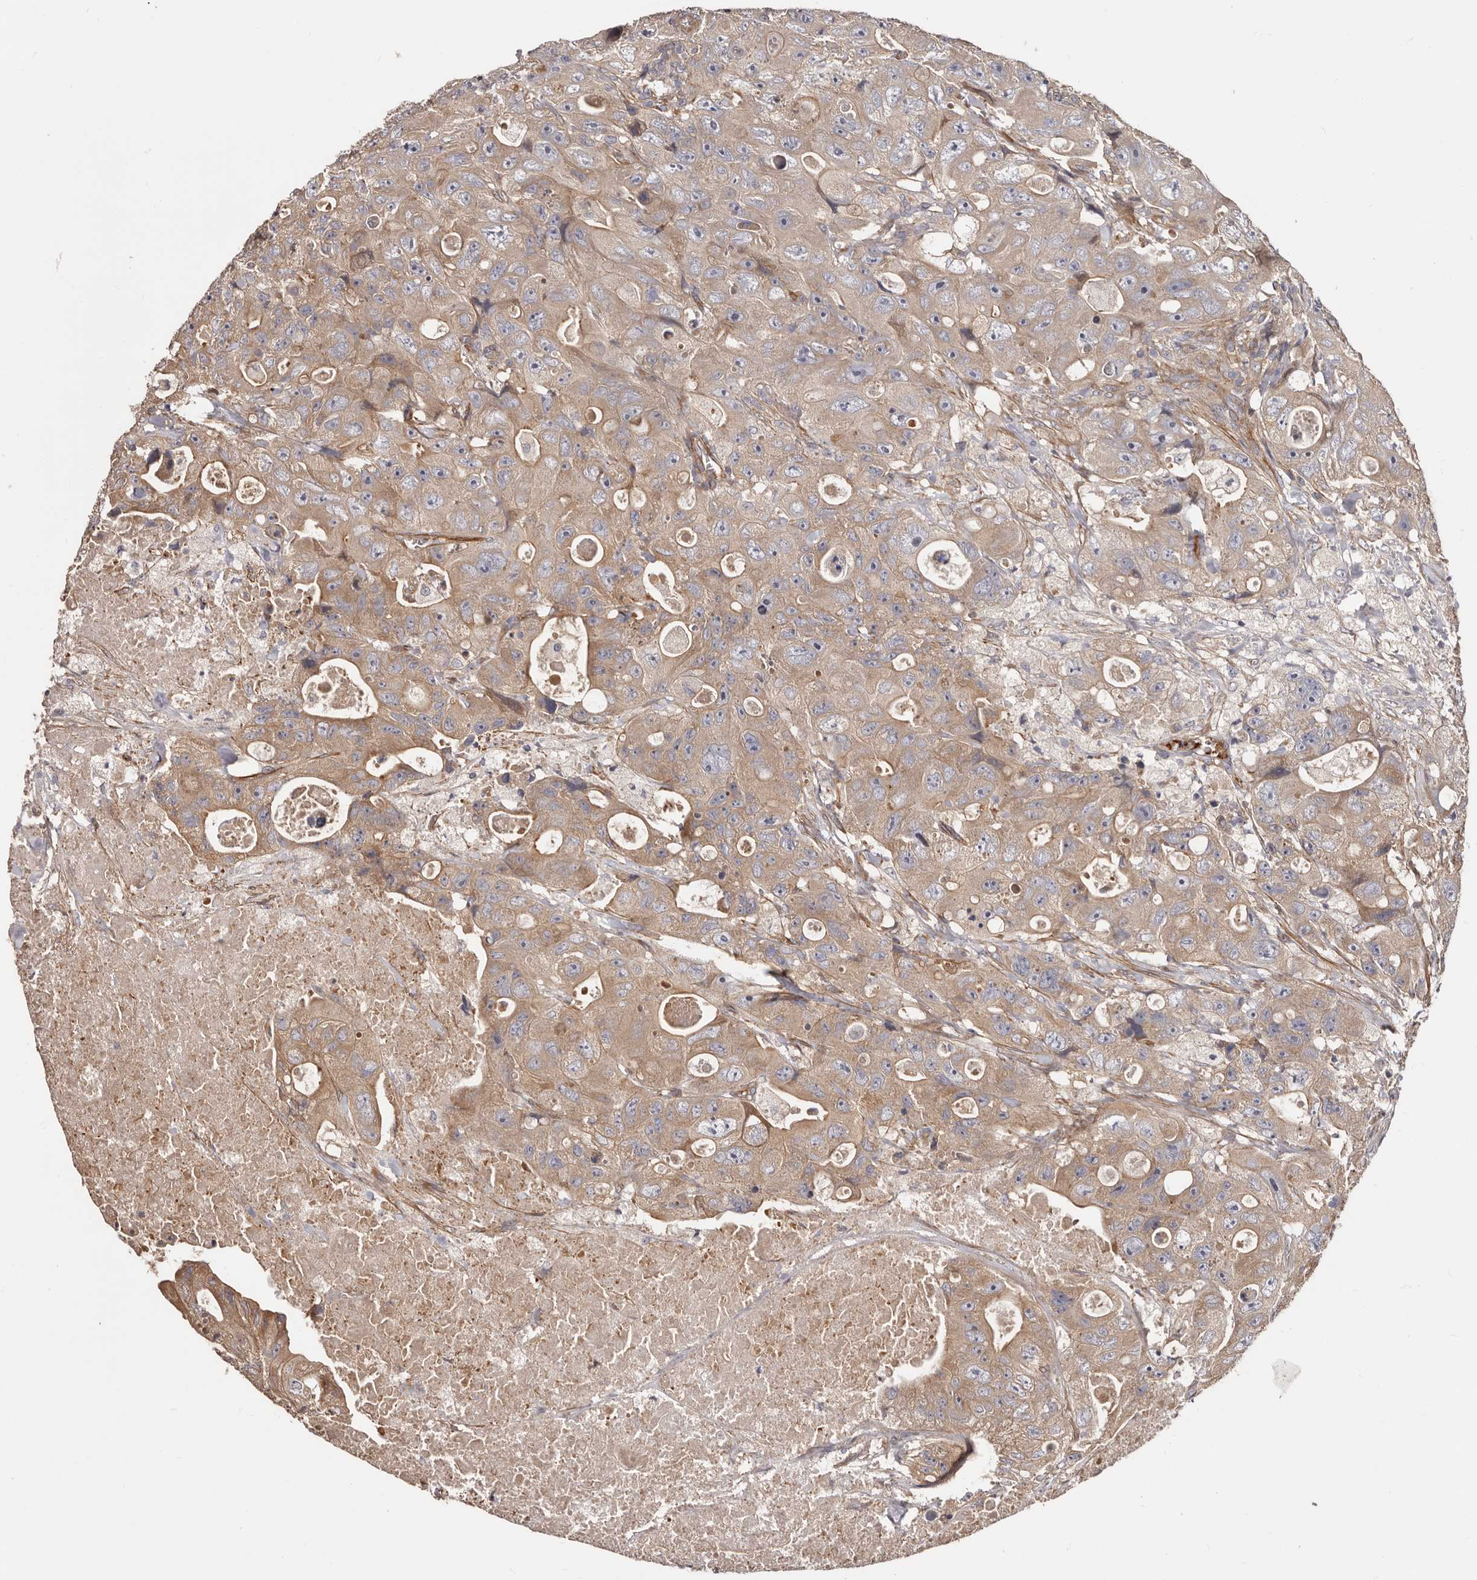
{"staining": {"intensity": "moderate", "quantity": ">75%", "location": "cytoplasmic/membranous"}, "tissue": "colorectal cancer", "cell_type": "Tumor cells", "image_type": "cancer", "snomed": [{"axis": "morphology", "description": "Adenocarcinoma, NOS"}, {"axis": "topography", "description": "Colon"}], "caption": "Tumor cells exhibit medium levels of moderate cytoplasmic/membranous expression in about >75% of cells in colorectal cancer (adenocarcinoma).", "gene": "GTPBP1", "patient": {"sex": "female", "age": 46}}